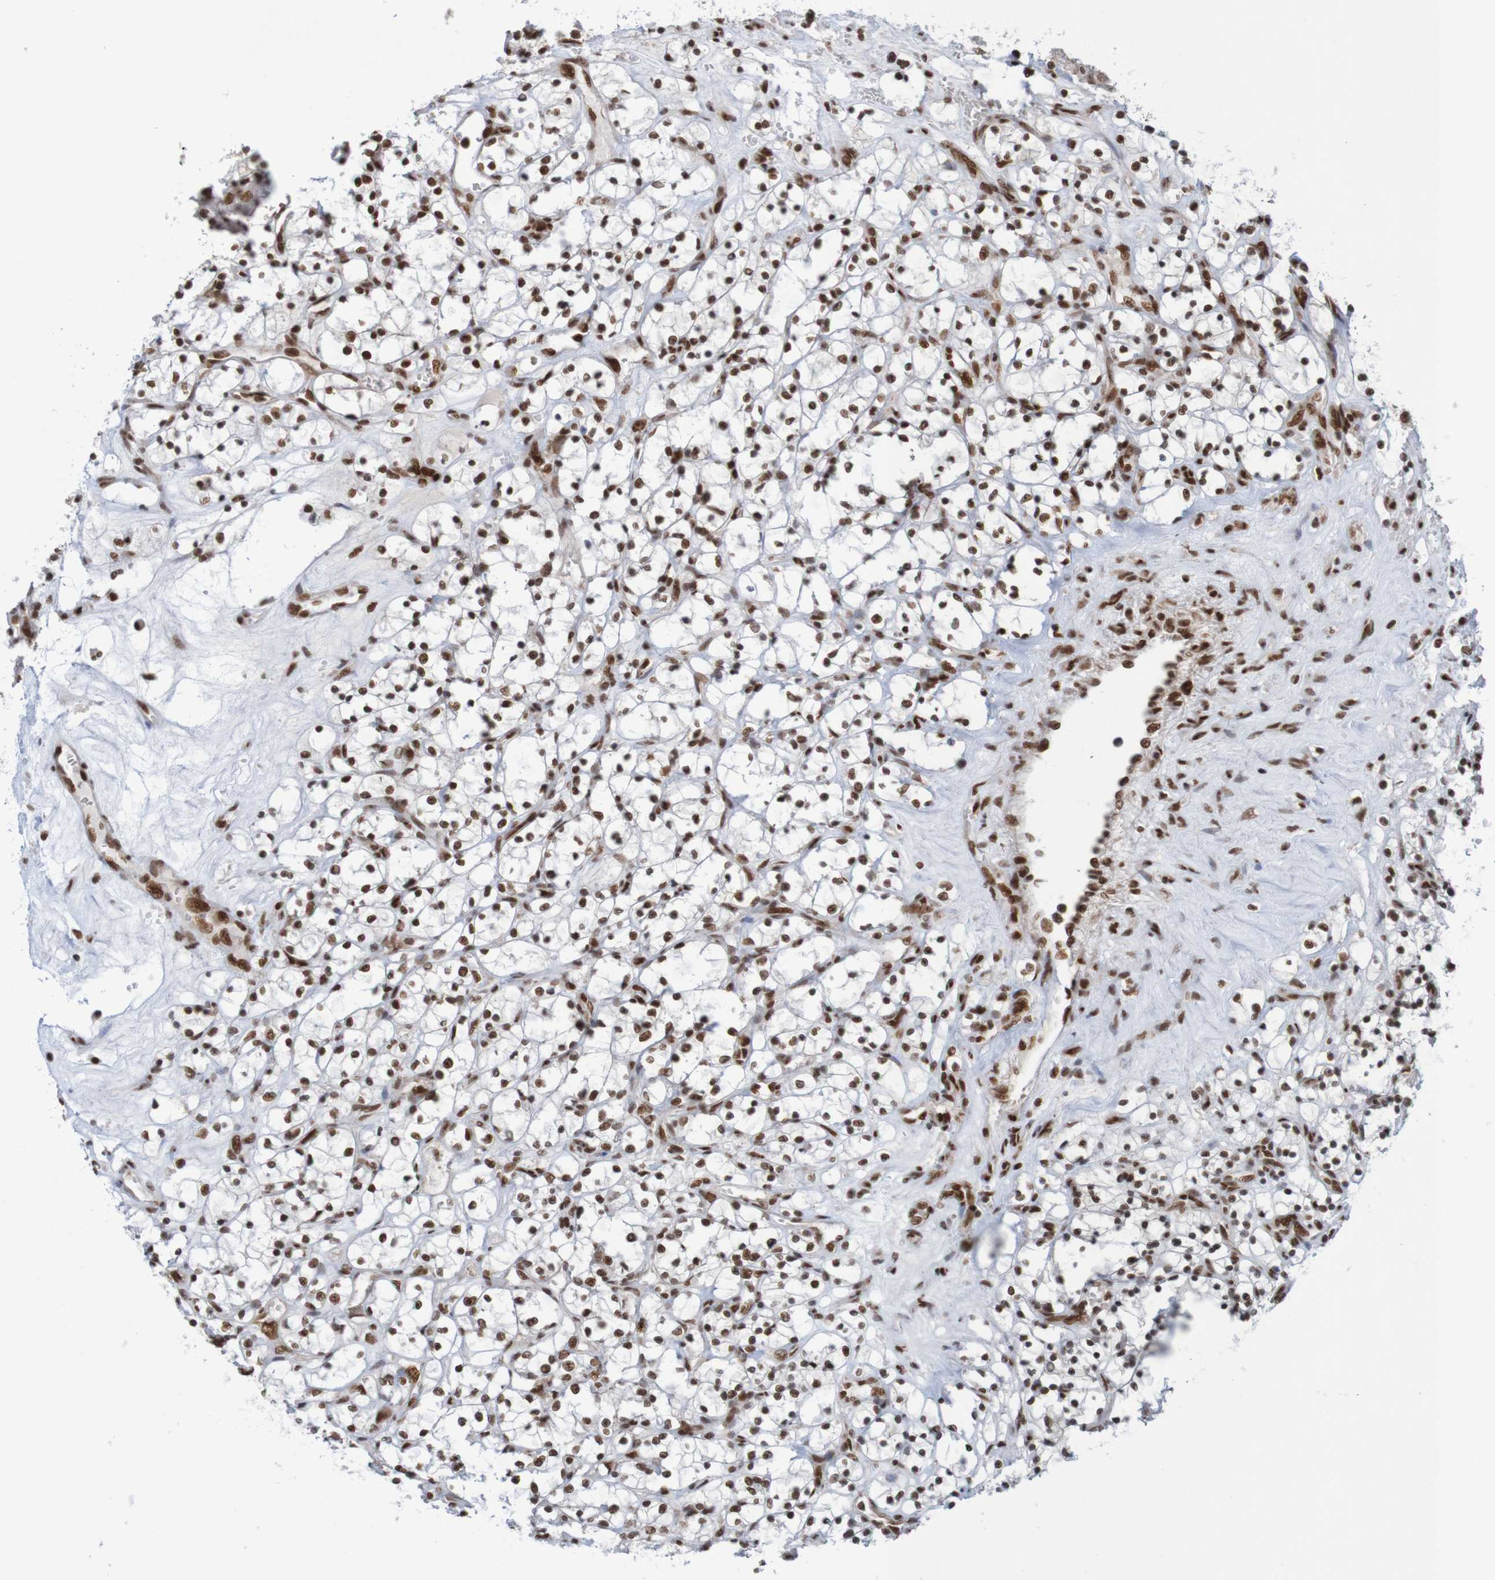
{"staining": {"intensity": "strong", "quantity": ">75%", "location": "nuclear"}, "tissue": "renal cancer", "cell_type": "Tumor cells", "image_type": "cancer", "snomed": [{"axis": "morphology", "description": "Adenocarcinoma, NOS"}, {"axis": "topography", "description": "Kidney"}], "caption": "Tumor cells exhibit strong nuclear expression in approximately >75% of cells in renal cancer.", "gene": "THRAP3", "patient": {"sex": "female", "age": 69}}